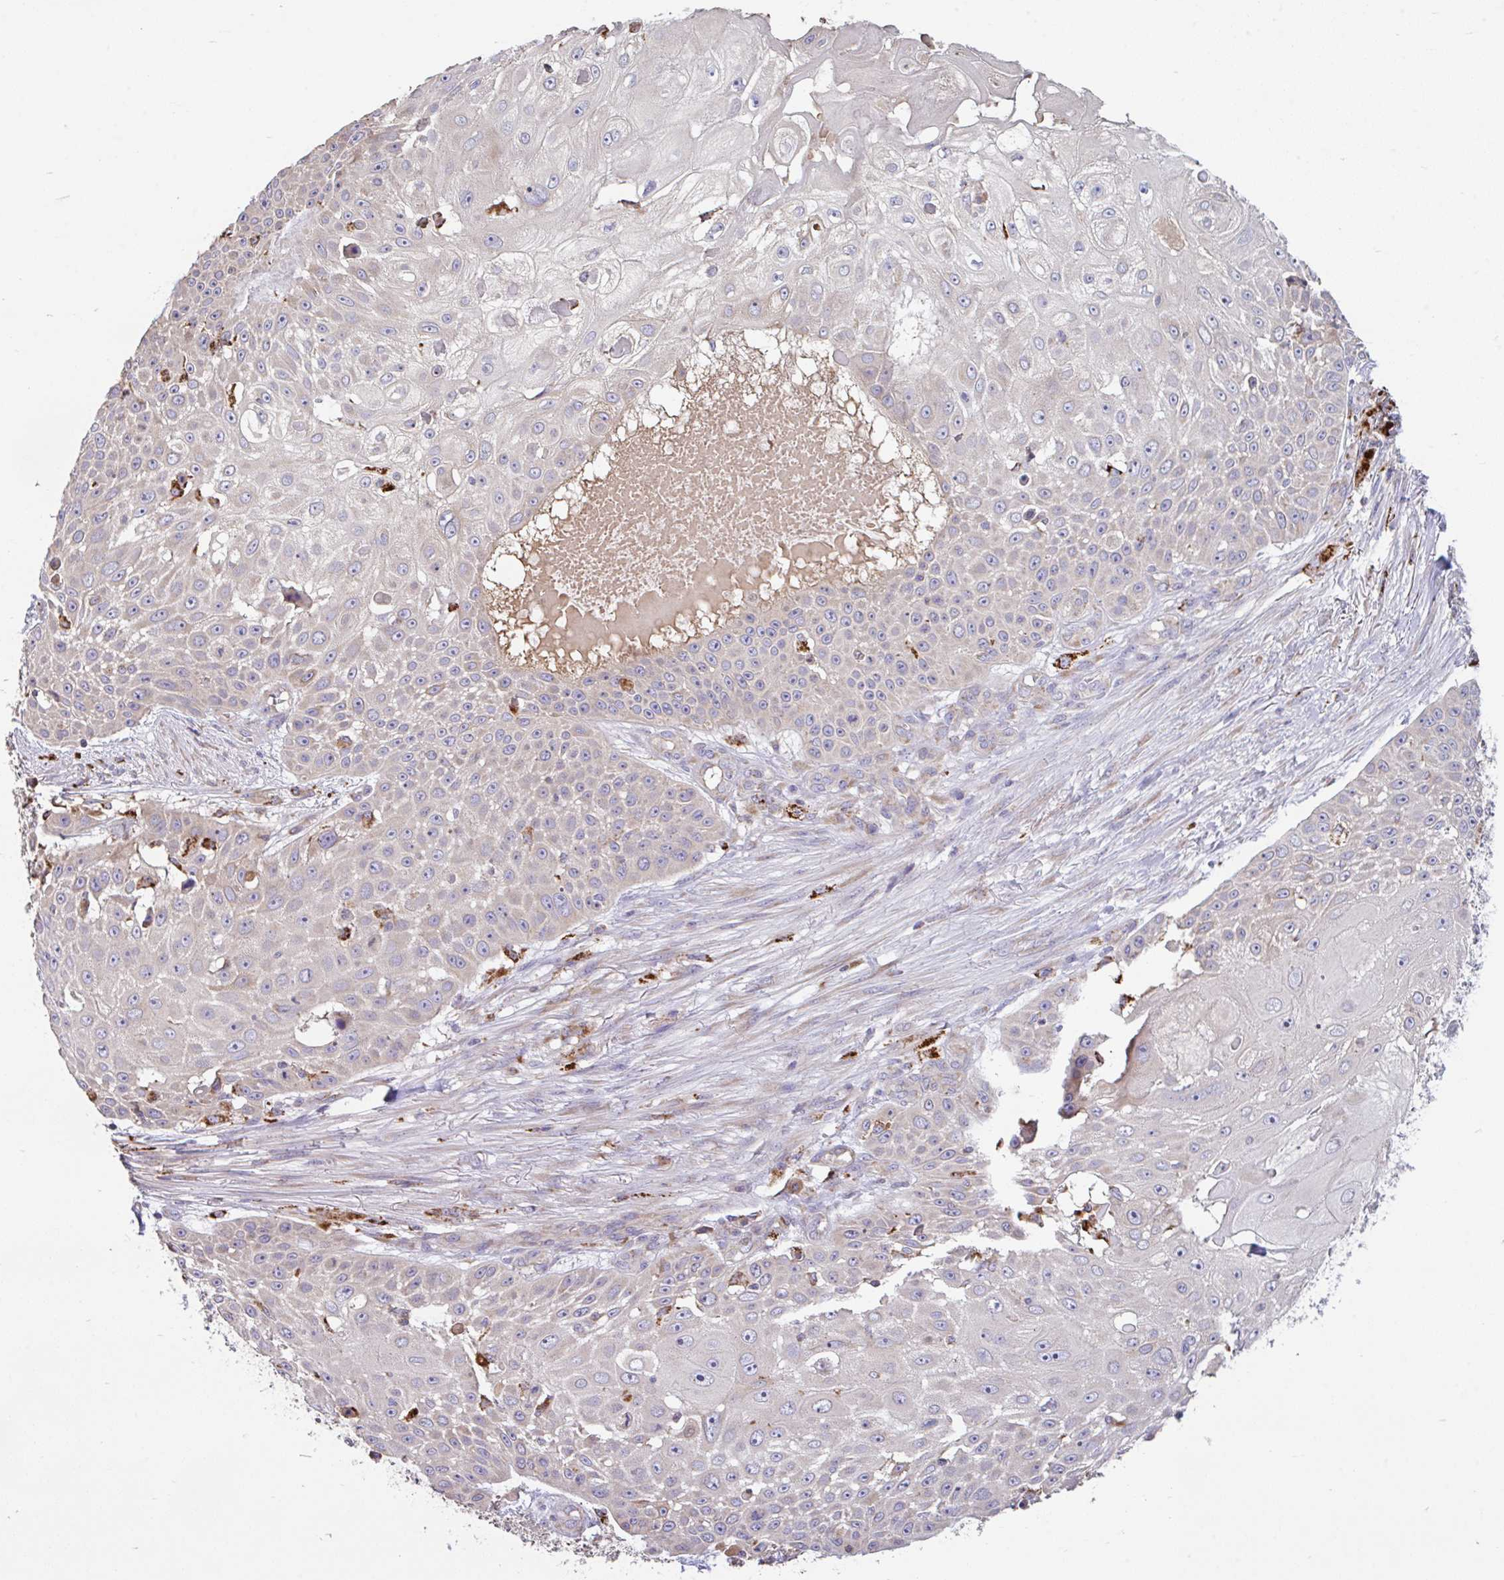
{"staining": {"intensity": "negative", "quantity": "none", "location": "none"}, "tissue": "skin cancer", "cell_type": "Tumor cells", "image_type": "cancer", "snomed": [{"axis": "morphology", "description": "Squamous cell carcinoma, NOS"}, {"axis": "topography", "description": "Skin"}], "caption": "Skin cancer (squamous cell carcinoma) was stained to show a protein in brown. There is no significant positivity in tumor cells.", "gene": "RALBP1", "patient": {"sex": "female", "age": 86}}